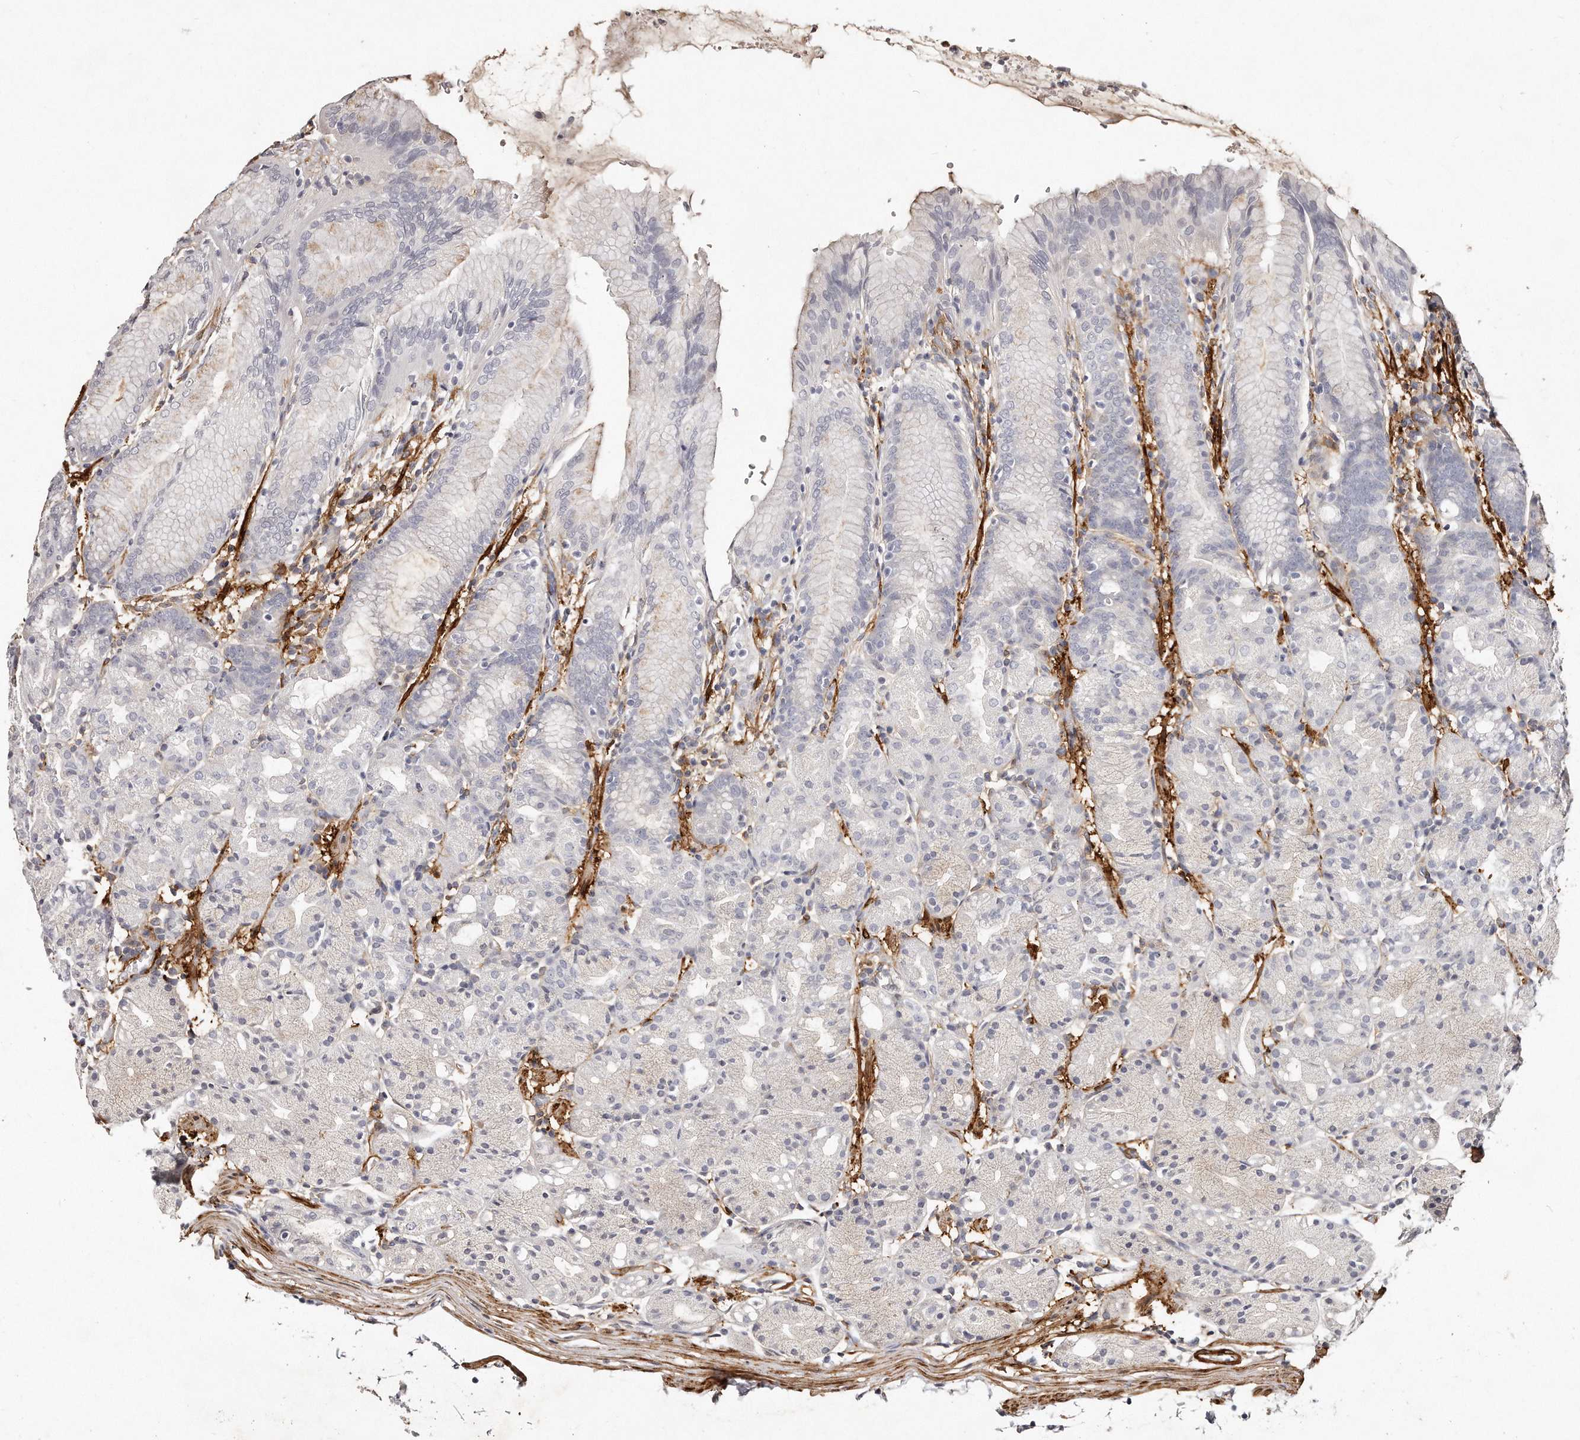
{"staining": {"intensity": "negative", "quantity": "none", "location": "none"}, "tissue": "stomach", "cell_type": "Glandular cells", "image_type": "normal", "snomed": [{"axis": "morphology", "description": "Normal tissue, NOS"}, {"axis": "topography", "description": "Stomach, upper"}], "caption": "The micrograph reveals no significant staining in glandular cells of stomach.", "gene": "LMOD1", "patient": {"sex": "male", "age": 48}}